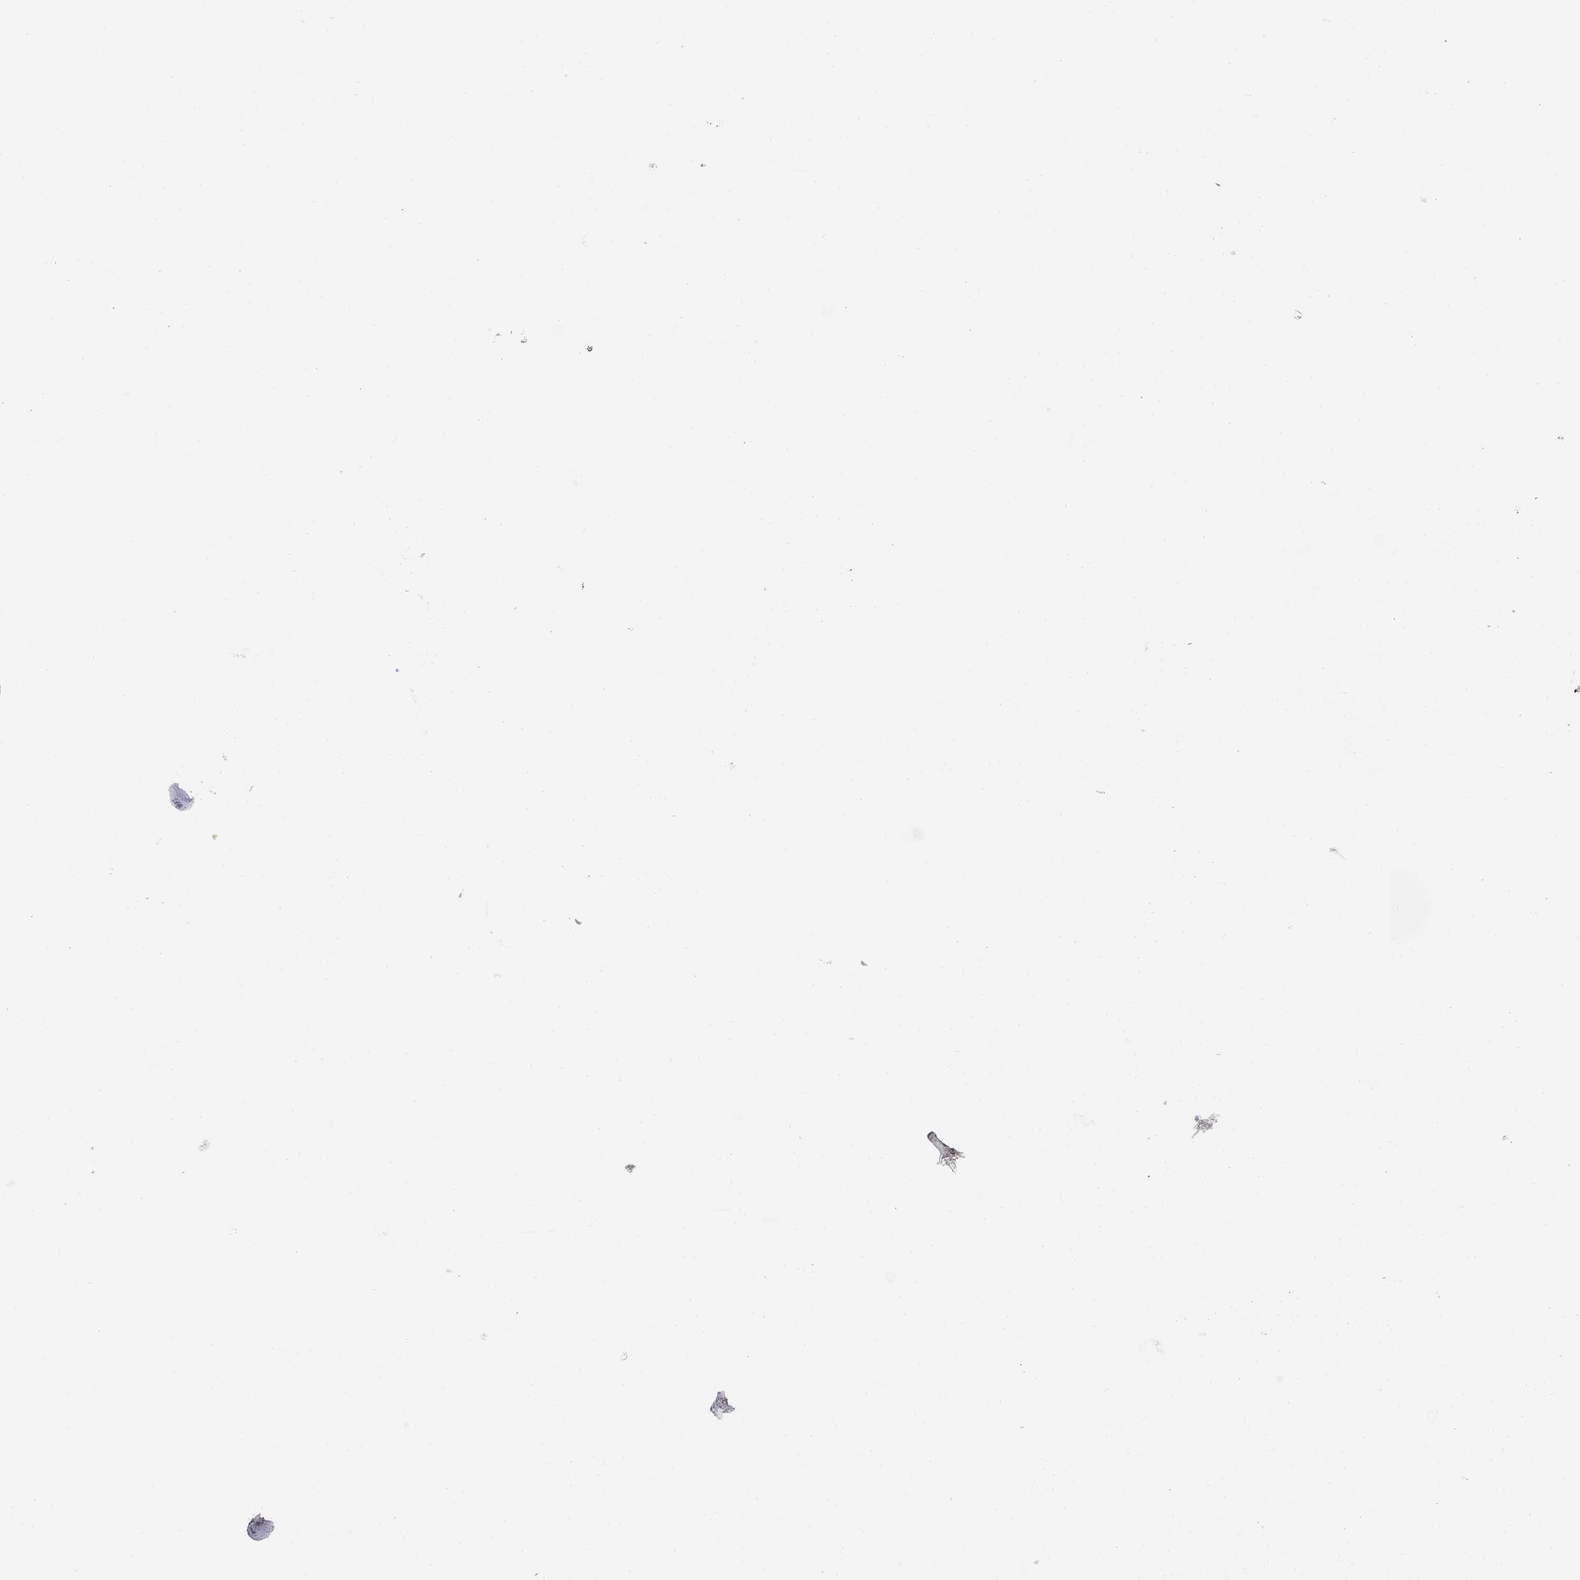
{"staining": {"intensity": "negative", "quantity": "none", "location": "none"}, "tissue": "cerebellum", "cell_type": "Cells in granular layer", "image_type": "normal", "snomed": [{"axis": "morphology", "description": "Normal tissue, NOS"}, {"axis": "topography", "description": "Cerebellum"}], "caption": "High power microscopy micrograph of an IHC photomicrograph of unremarkable cerebellum, revealing no significant expression in cells in granular layer. The staining was performed using DAB (3,3'-diaminobenzidine) to visualize the protein expression in brown, while the nuclei were stained in blue with hematoxylin (Magnification: 20x).", "gene": "PLCB2", "patient": {"sex": "female", "age": 28}}